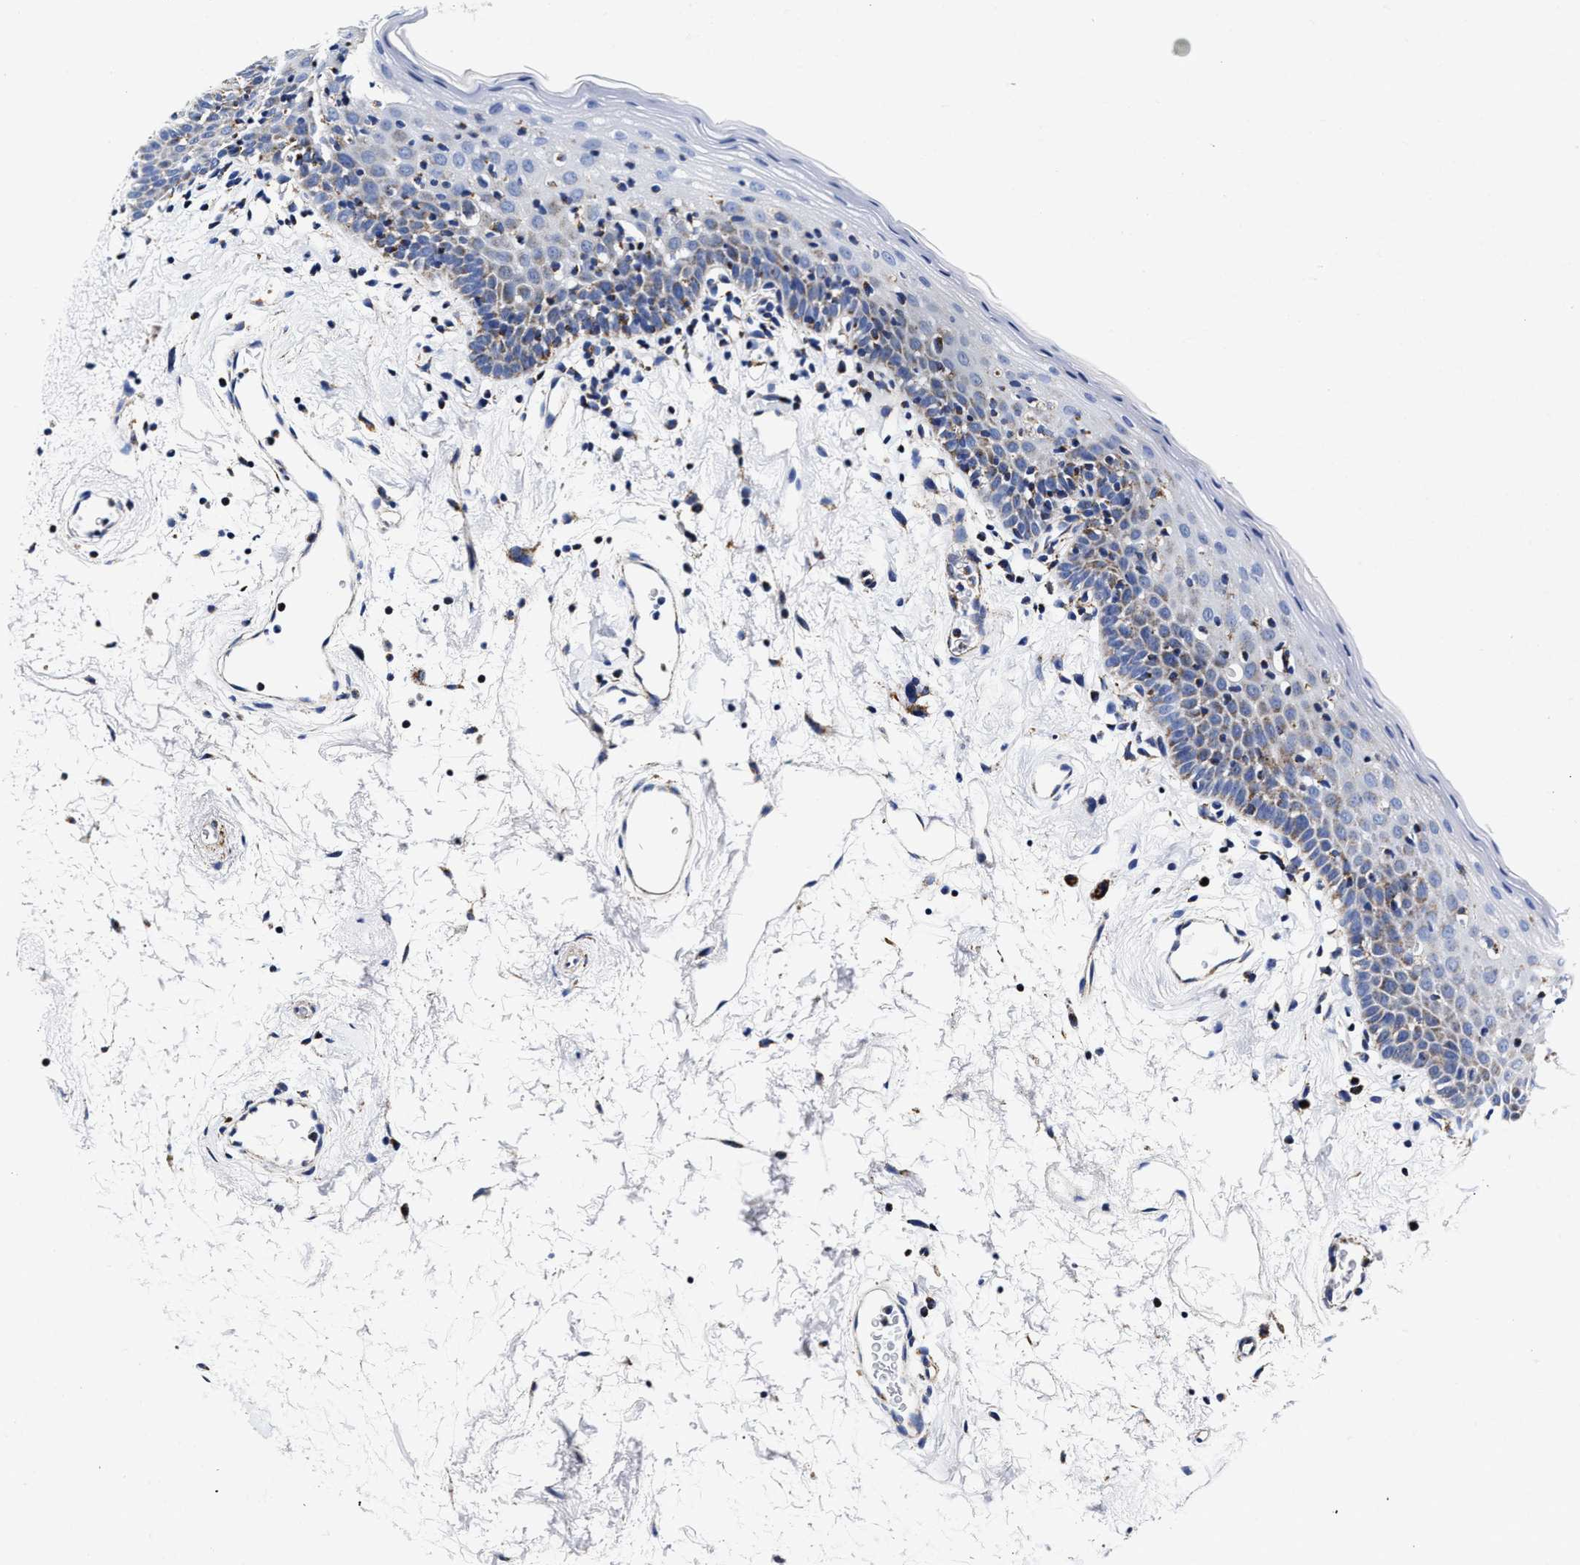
{"staining": {"intensity": "moderate", "quantity": "25%-75%", "location": "cytoplasmic/membranous"}, "tissue": "oral mucosa", "cell_type": "Squamous epithelial cells", "image_type": "normal", "snomed": [{"axis": "morphology", "description": "Normal tissue, NOS"}, {"axis": "topography", "description": "Oral tissue"}], "caption": "Brown immunohistochemical staining in normal human oral mucosa displays moderate cytoplasmic/membranous staining in about 25%-75% of squamous epithelial cells.", "gene": "HINT2", "patient": {"sex": "male", "age": 66}}